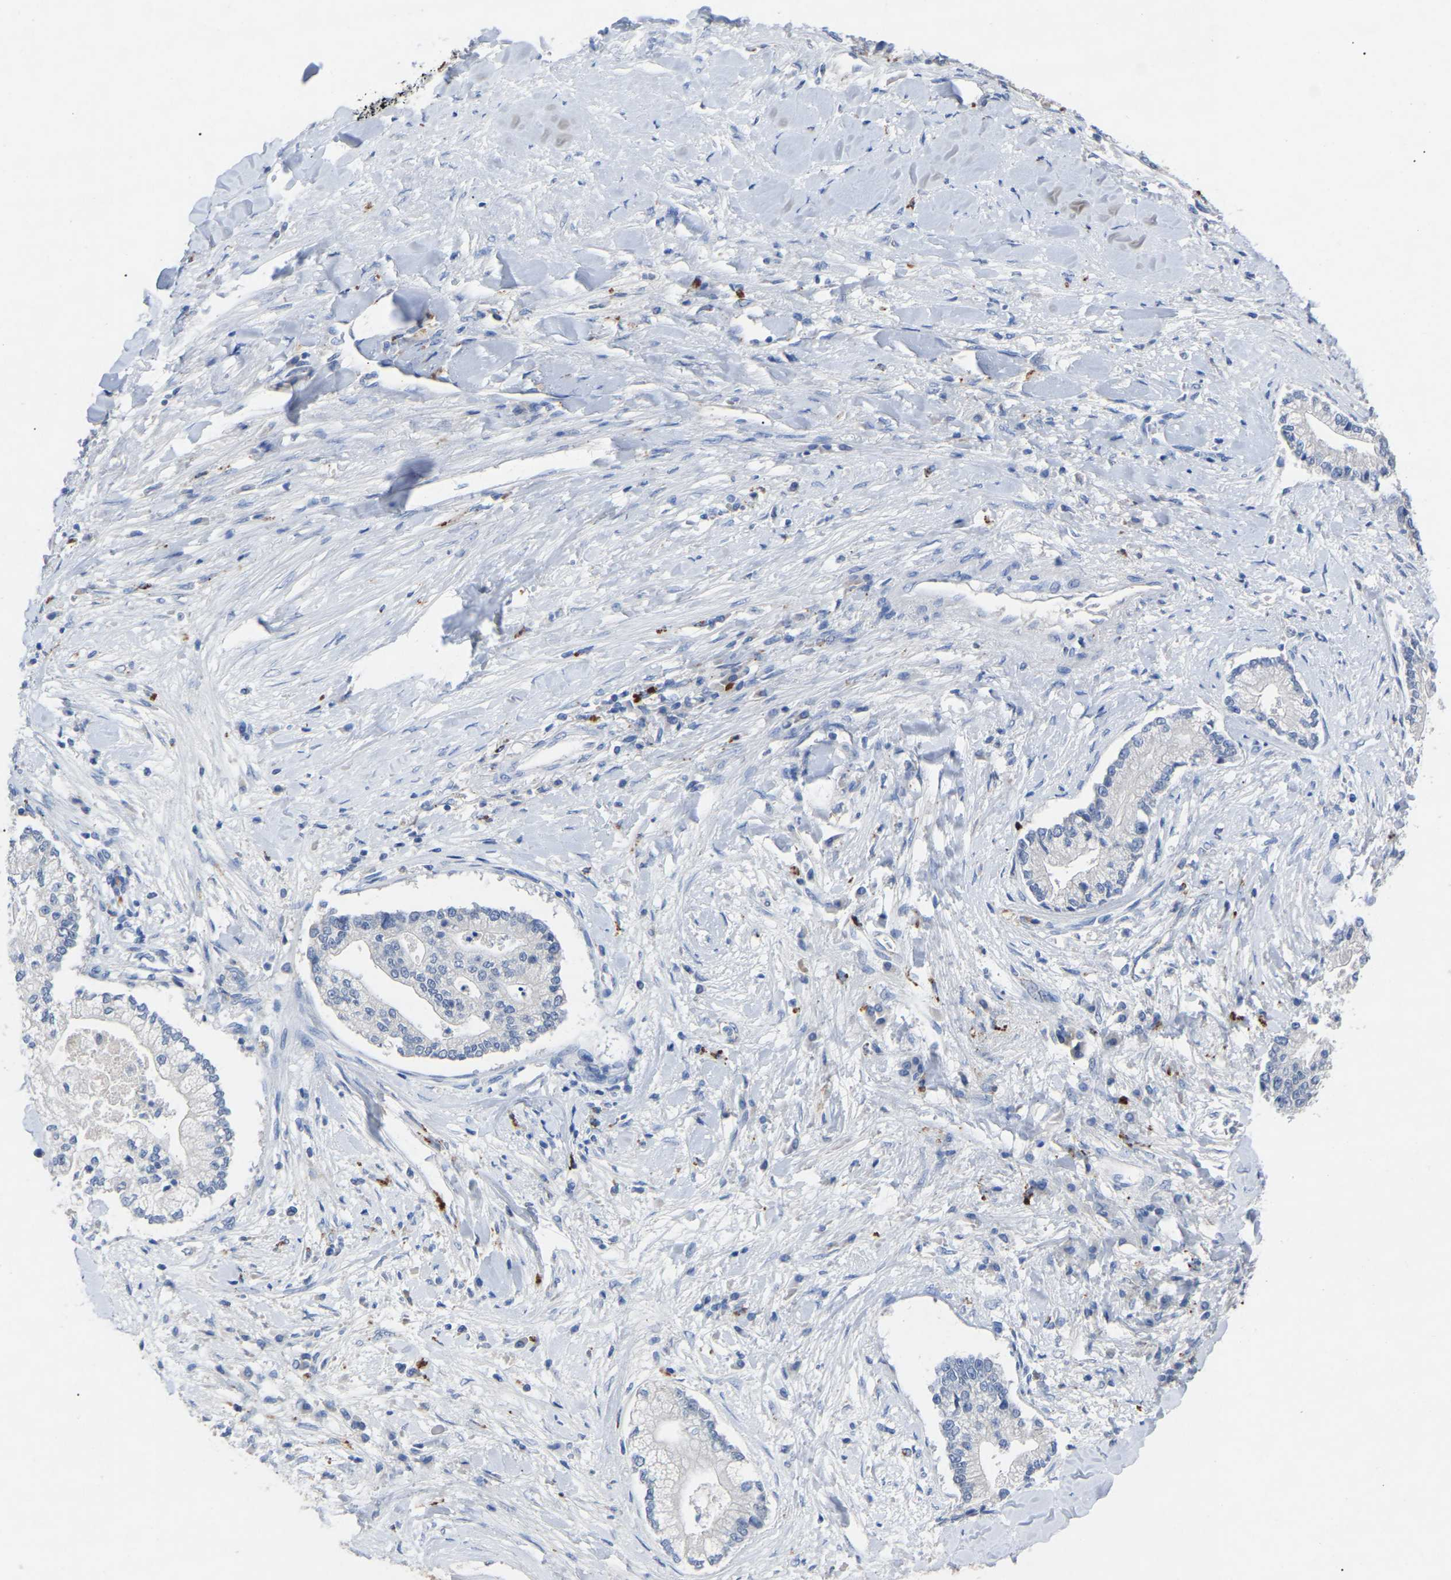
{"staining": {"intensity": "negative", "quantity": "none", "location": "none"}, "tissue": "liver cancer", "cell_type": "Tumor cells", "image_type": "cancer", "snomed": [{"axis": "morphology", "description": "Cholangiocarcinoma"}, {"axis": "topography", "description": "Liver"}], "caption": "An immunohistochemistry photomicrograph of cholangiocarcinoma (liver) is shown. There is no staining in tumor cells of cholangiocarcinoma (liver). Brightfield microscopy of immunohistochemistry (IHC) stained with DAB (3,3'-diaminobenzidine) (brown) and hematoxylin (blue), captured at high magnification.", "gene": "SMPD2", "patient": {"sex": "male", "age": 50}}